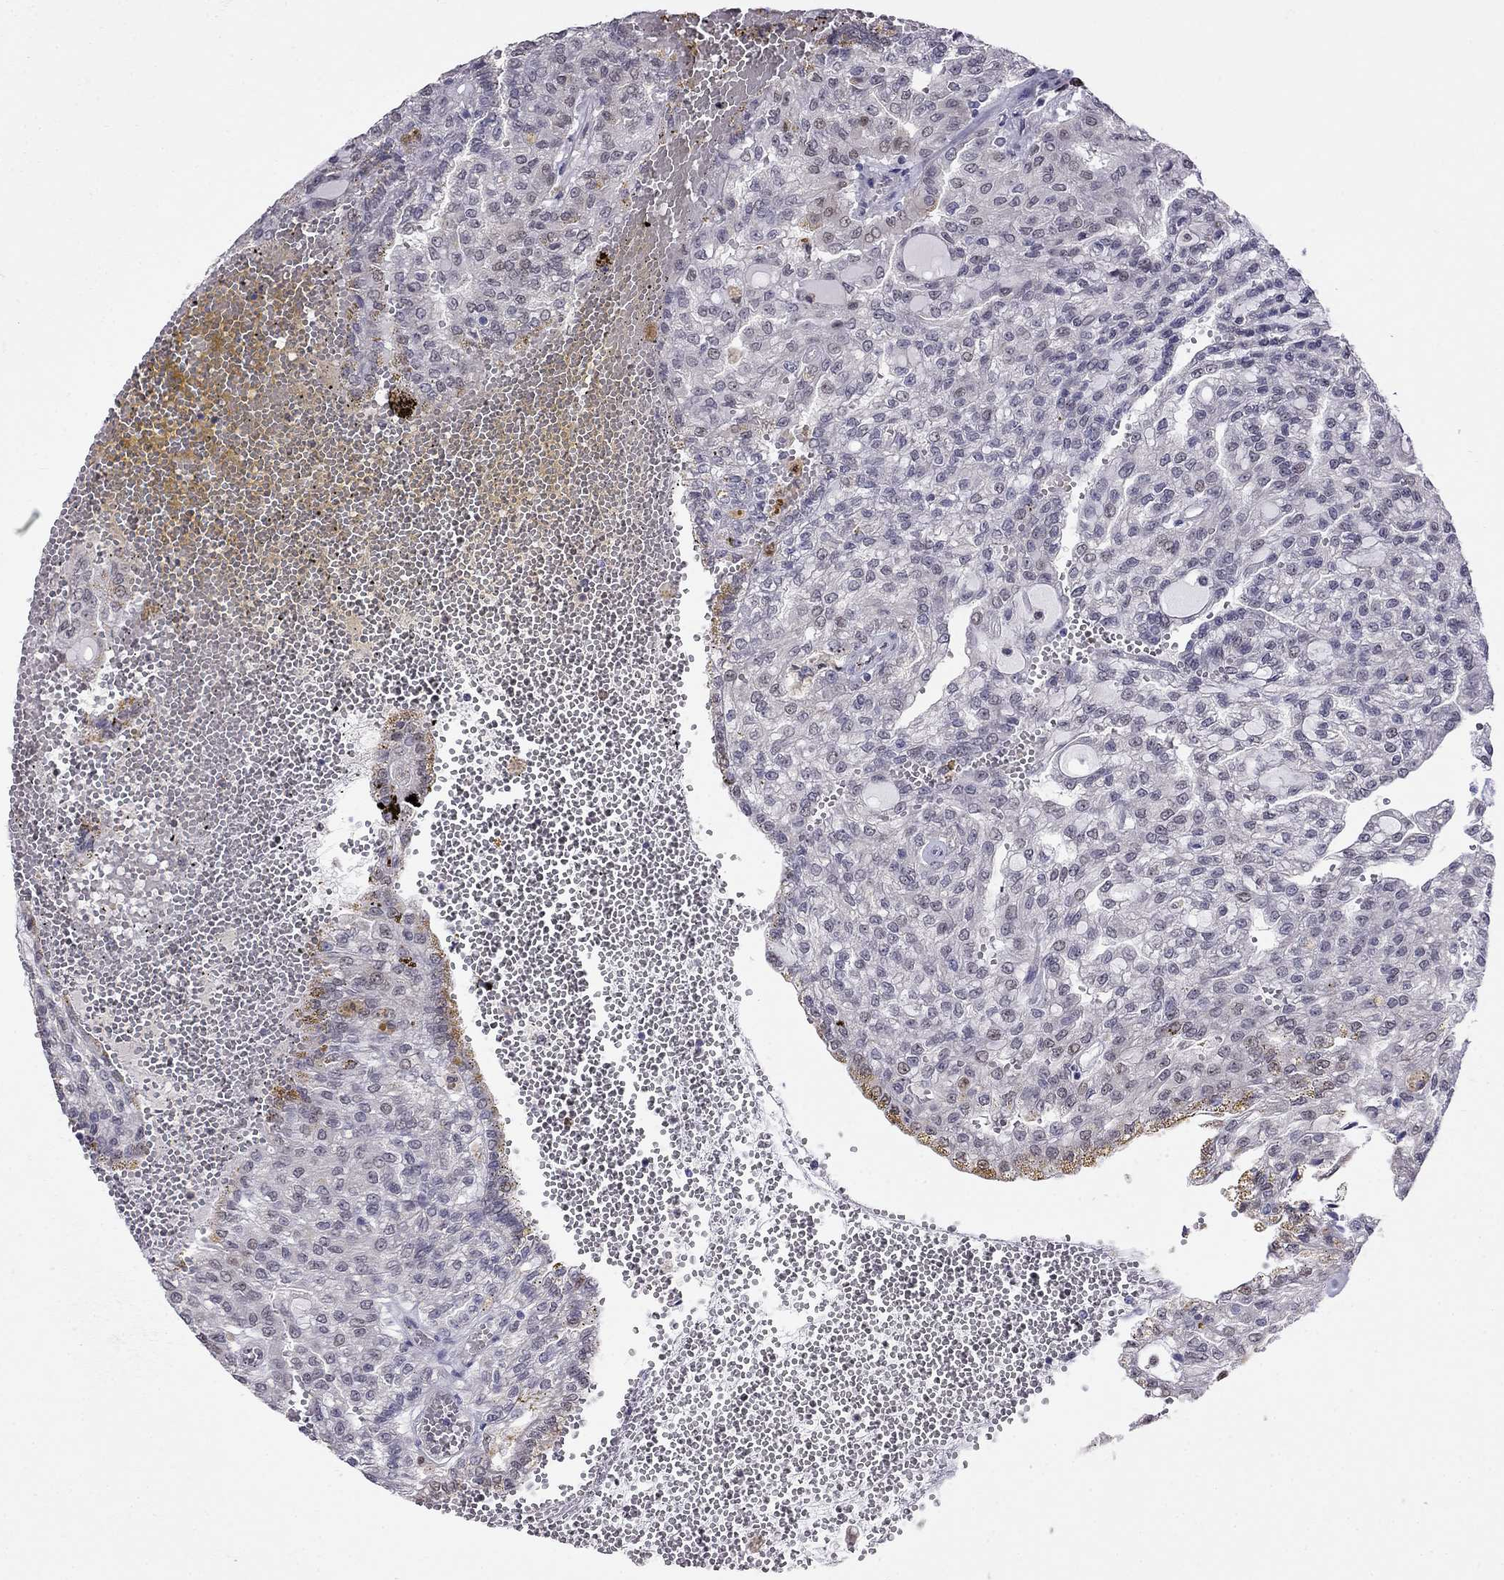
{"staining": {"intensity": "negative", "quantity": "none", "location": "none"}, "tissue": "renal cancer", "cell_type": "Tumor cells", "image_type": "cancer", "snomed": [{"axis": "morphology", "description": "Adenocarcinoma, NOS"}, {"axis": "topography", "description": "Kidney"}], "caption": "The image shows no staining of tumor cells in adenocarcinoma (renal).", "gene": "LRRC39", "patient": {"sex": "male", "age": 63}}